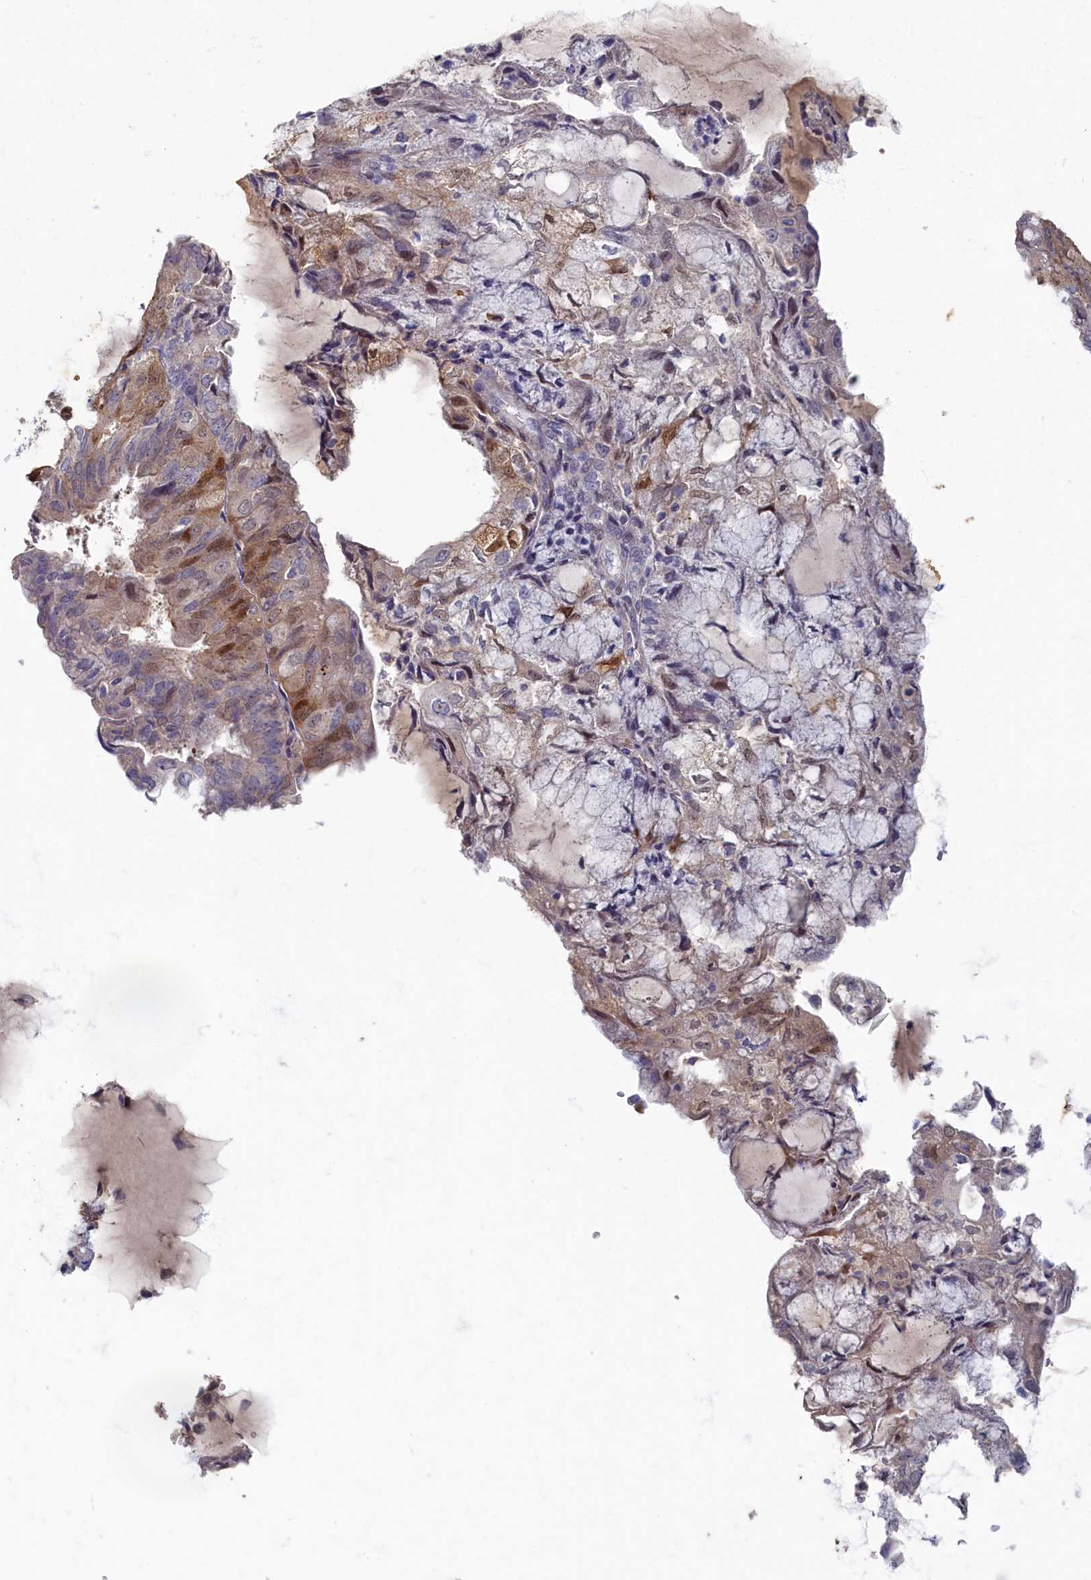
{"staining": {"intensity": "moderate", "quantity": "<25%", "location": "nuclear"}, "tissue": "endometrial cancer", "cell_type": "Tumor cells", "image_type": "cancer", "snomed": [{"axis": "morphology", "description": "Adenocarcinoma, NOS"}, {"axis": "topography", "description": "Endometrium"}], "caption": "IHC histopathology image of human endometrial cancer stained for a protein (brown), which displays low levels of moderate nuclear expression in about <25% of tumor cells.", "gene": "HUNK", "patient": {"sex": "female", "age": 81}}